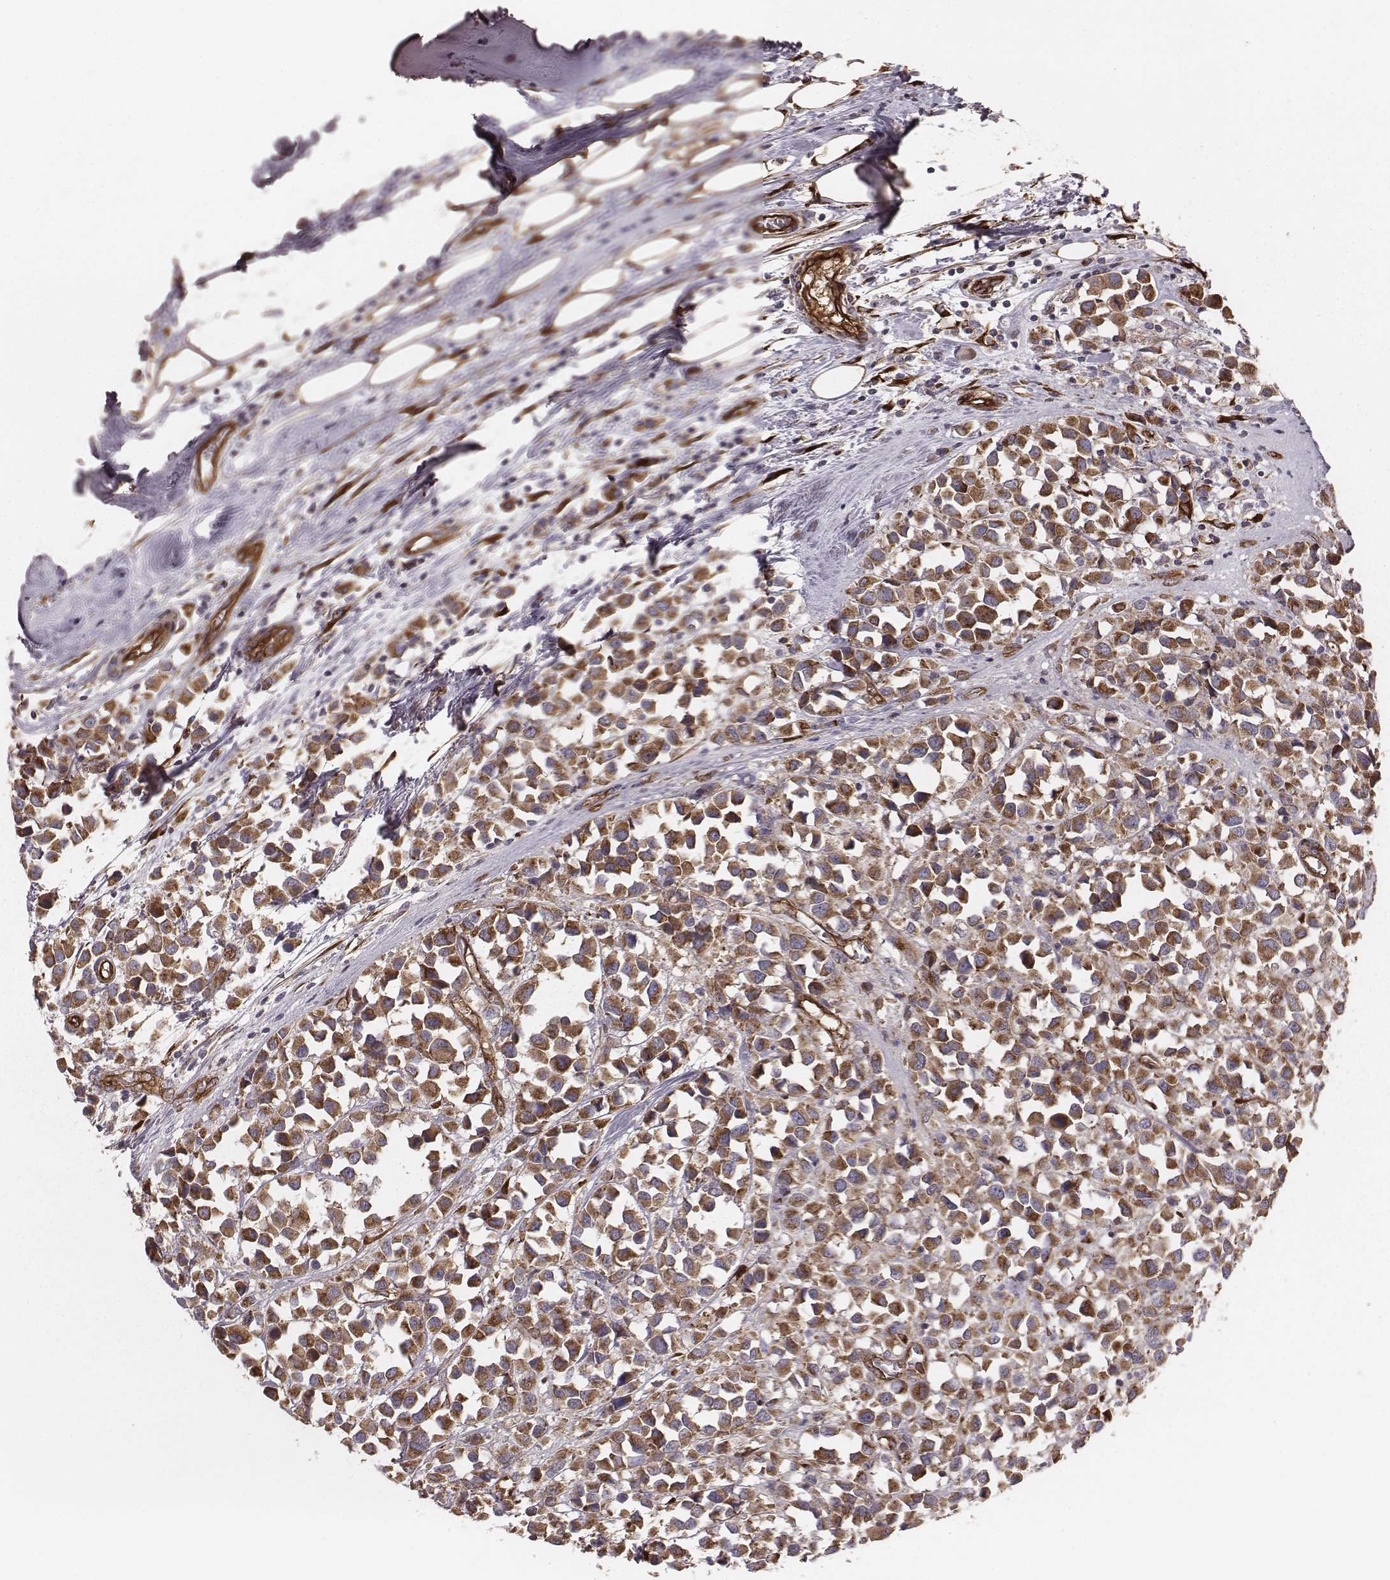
{"staining": {"intensity": "moderate", "quantity": ">75%", "location": "cytoplasmic/membranous"}, "tissue": "breast cancer", "cell_type": "Tumor cells", "image_type": "cancer", "snomed": [{"axis": "morphology", "description": "Duct carcinoma"}, {"axis": "topography", "description": "Breast"}], "caption": "Protein staining of breast cancer (infiltrating ductal carcinoma) tissue demonstrates moderate cytoplasmic/membranous expression in about >75% of tumor cells.", "gene": "PALMD", "patient": {"sex": "female", "age": 61}}